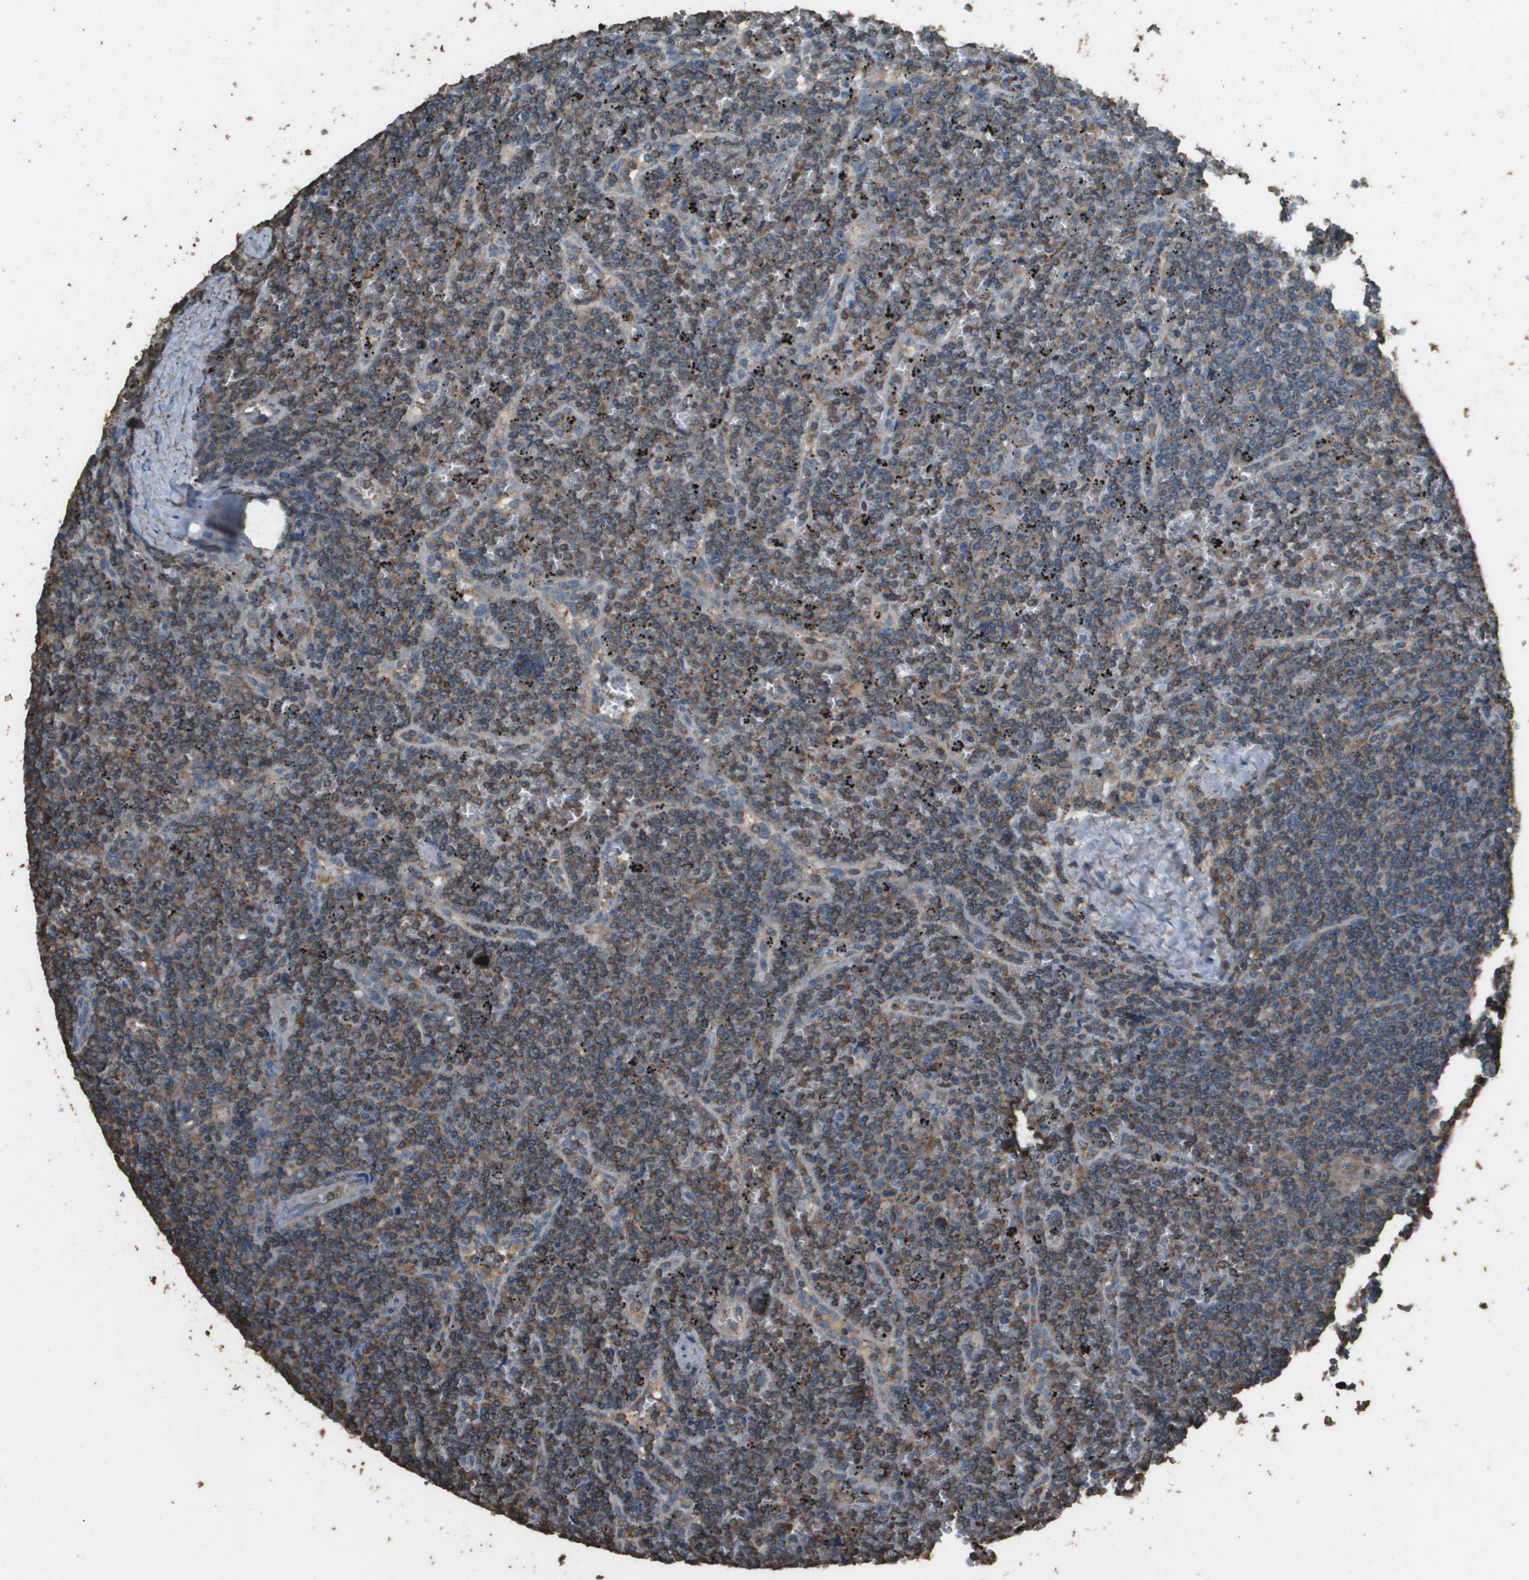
{"staining": {"intensity": "weak", "quantity": "25%-75%", "location": "cytoplasmic/membranous"}, "tissue": "lymphoma", "cell_type": "Tumor cells", "image_type": "cancer", "snomed": [{"axis": "morphology", "description": "Malignant lymphoma, non-Hodgkin's type, Low grade"}, {"axis": "topography", "description": "Spleen"}], "caption": "Immunohistochemistry (DAB) staining of human lymphoma reveals weak cytoplasmic/membranous protein expression in about 25%-75% of tumor cells. The staining is performed using DAB brown chromogen to label protein expression. The nuclei are counter-stained blue using hematoxylin.", "gene": "MS4A7", "patient": {"sex": "female", "age": 19}}